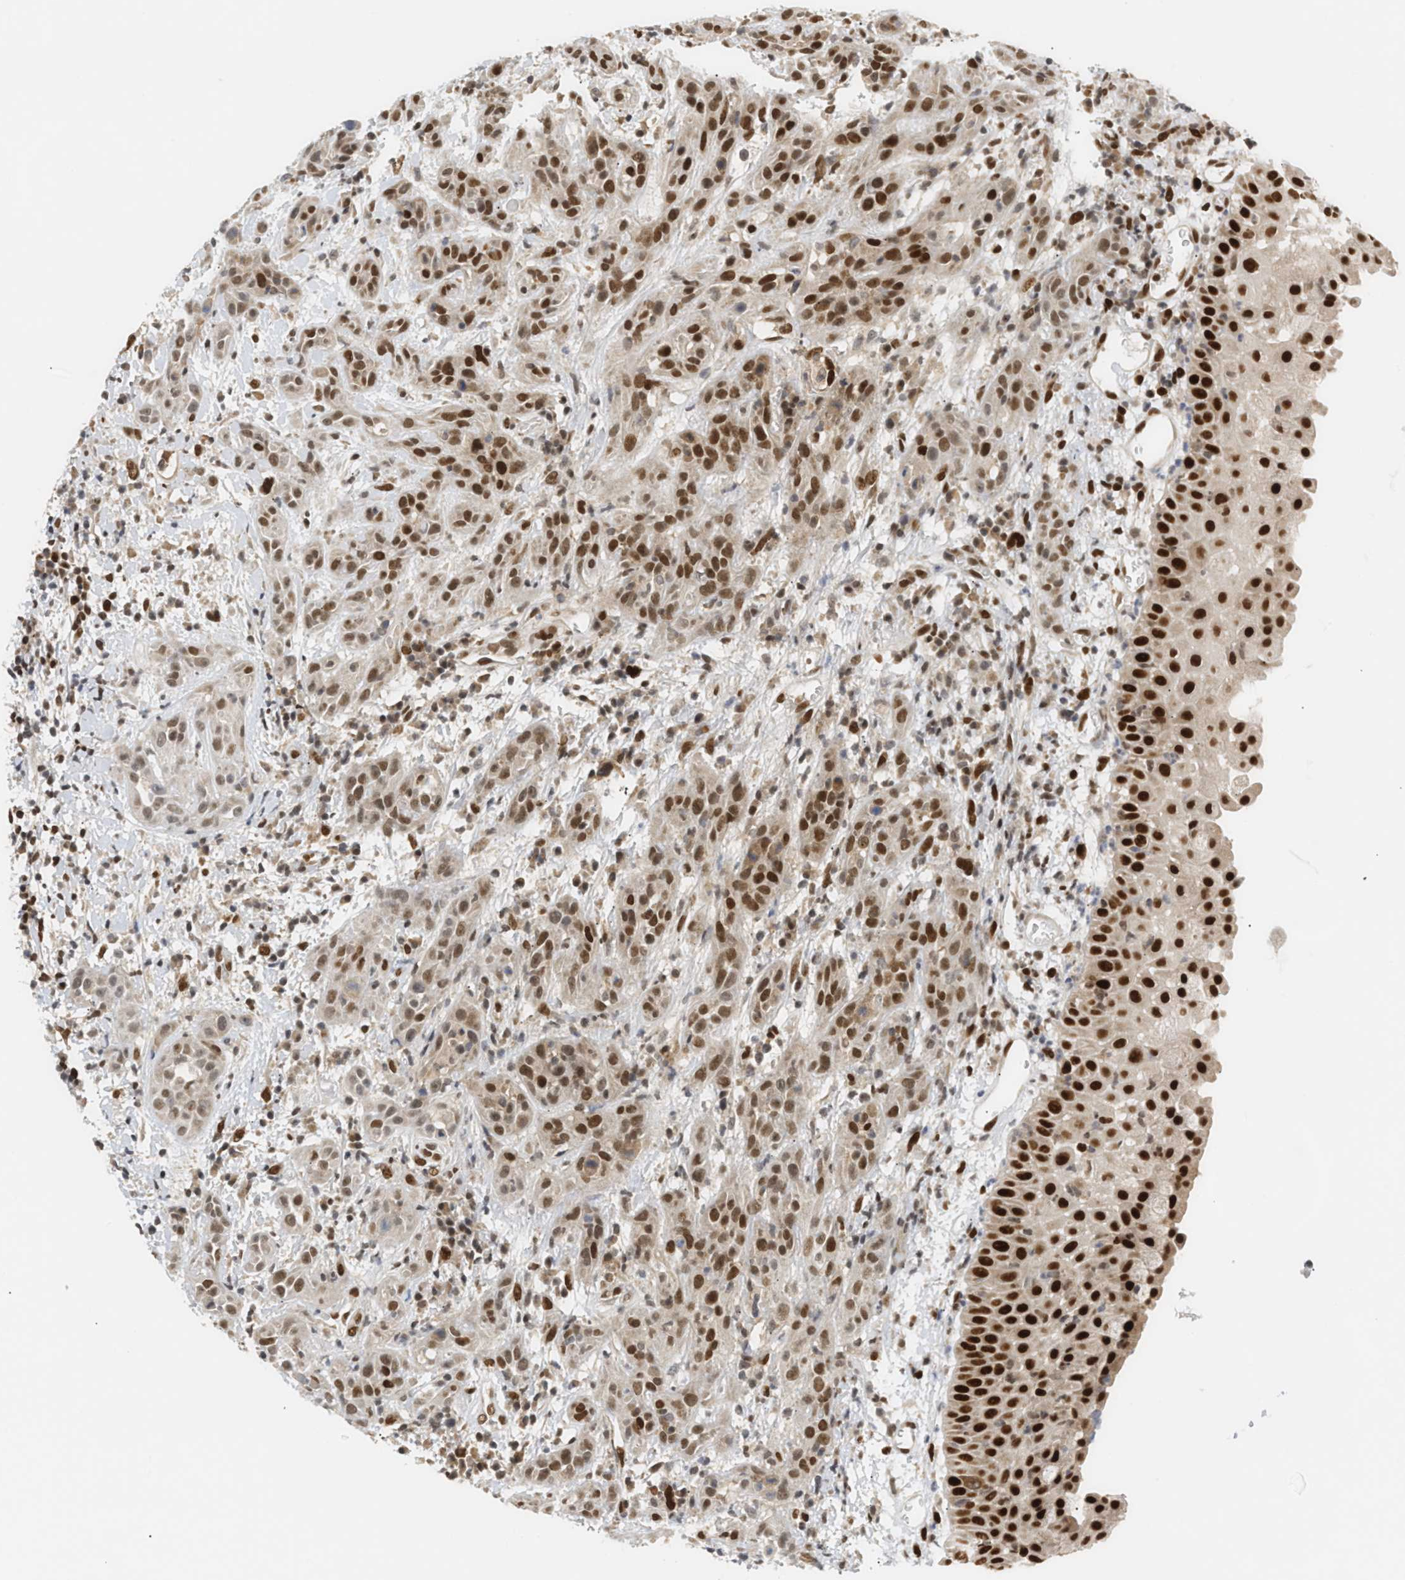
{"staining": {"intensity": "strong", "quantity": ">75%", "location": "nuclear"}, "tissue": "head and neck cancer", "cell_type": "Tumor cells", "image_type": "cancer", "snomed": [{"axis": "morphology", "description": "Squamous cell carcinoma, NOS"}, {"axis": "topography", "description": "Head-Neck"}], "caption": "Tumor cells display strong nuclear positivity in about >75% of cells in head and neck squamous cell carcinoma.", "gene": "SSBP2", "patient": {"sex": "male", "age": 62}}